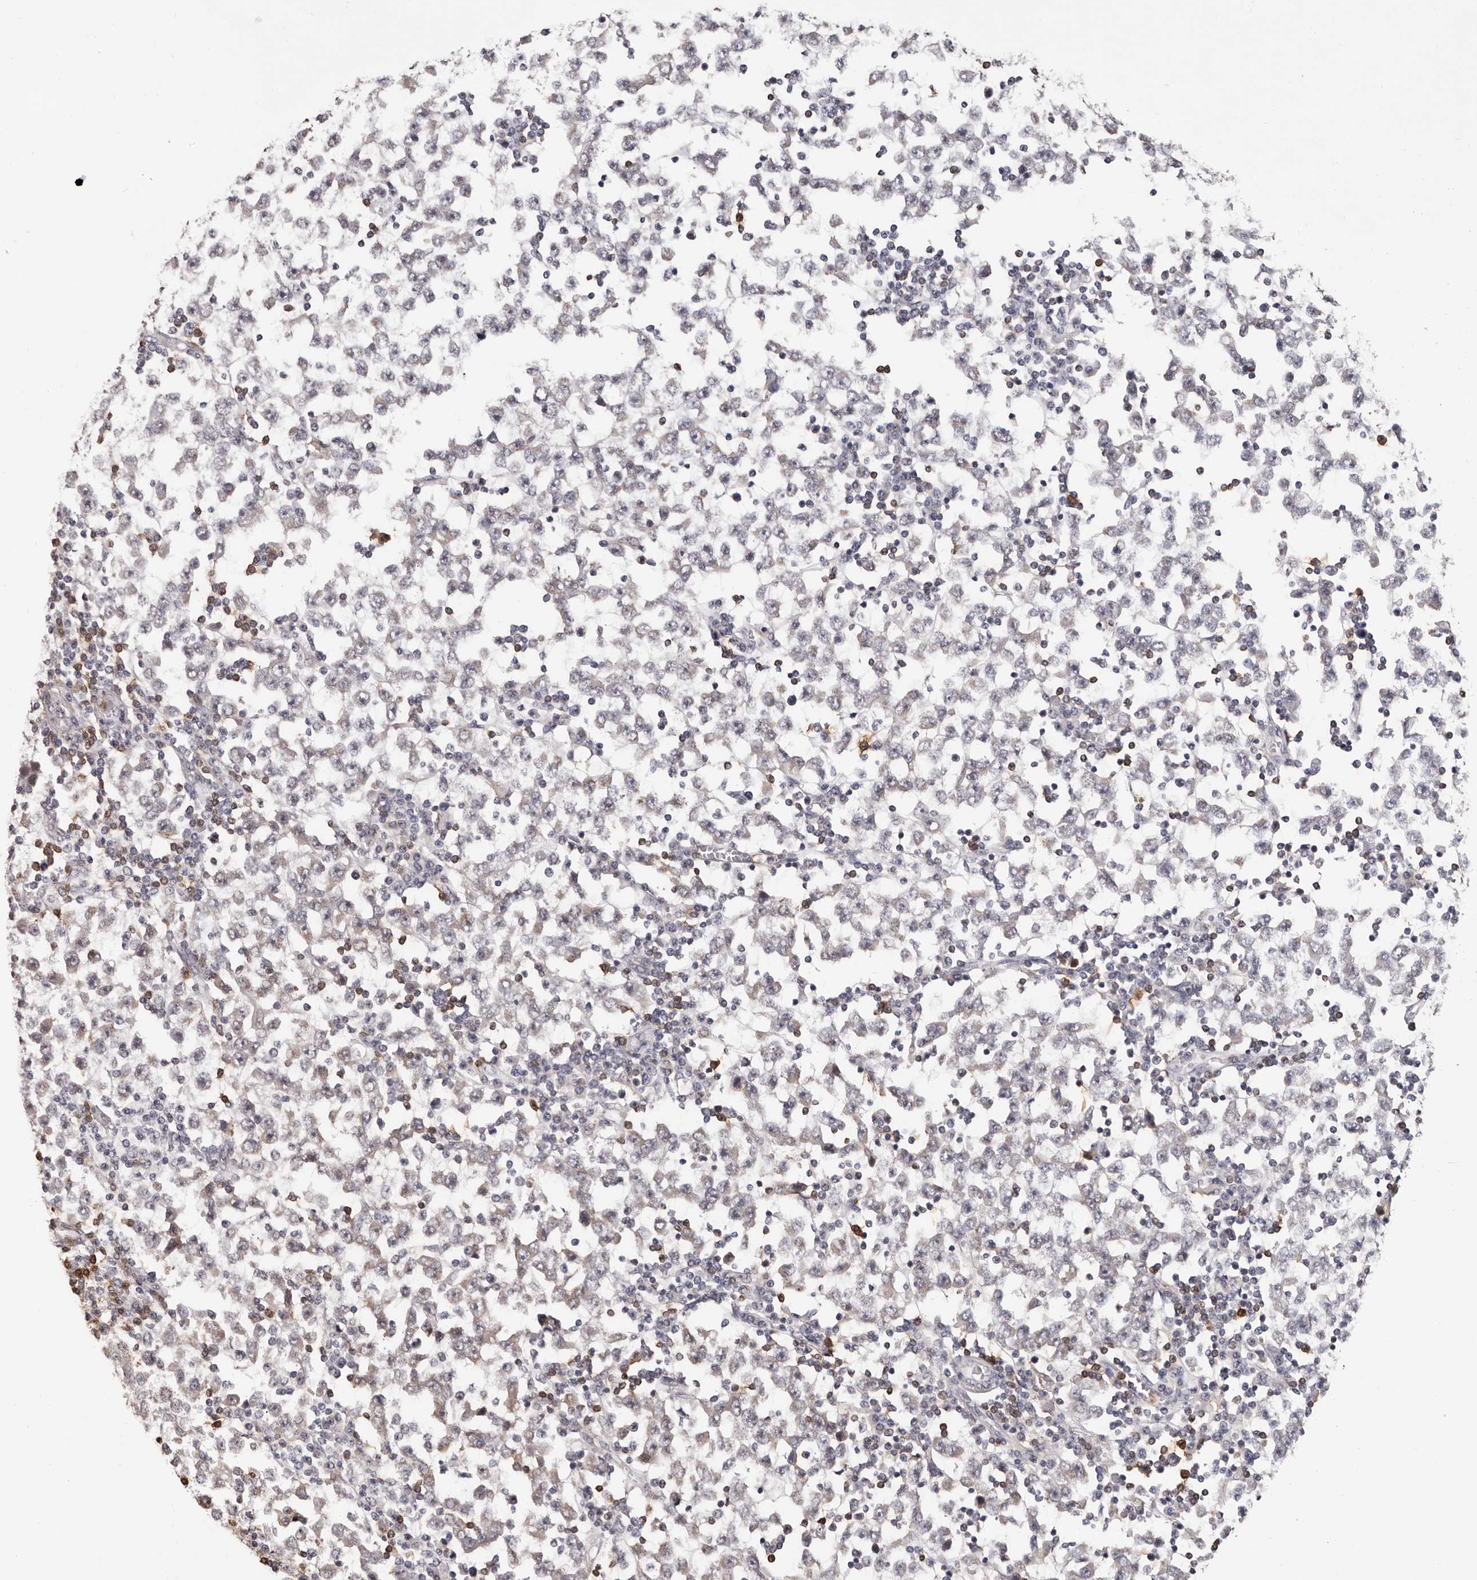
{"staining": {"intensity": "negative", "quantity": "none", "location": "none"}, "tissue": "testis cancer", "cell_type": "Tumor cells", "image_type": "cancer", "snomed": [{"axis": "morphology", "description": "Seminoma, NOS"}, {"axis": "topography", "description": "Testis"}], "caption": "Immunohistochemical staining of seminoma (testis) reveals no significant positivity in tumor cells. The staining was performed using DAB to visualize the protein expression in brown, while the nuclei were stained in blue with hematoxylin (Magnification: 20x).", "gene": "PRR12", "patient": {"sex": "male", "age": 65}}